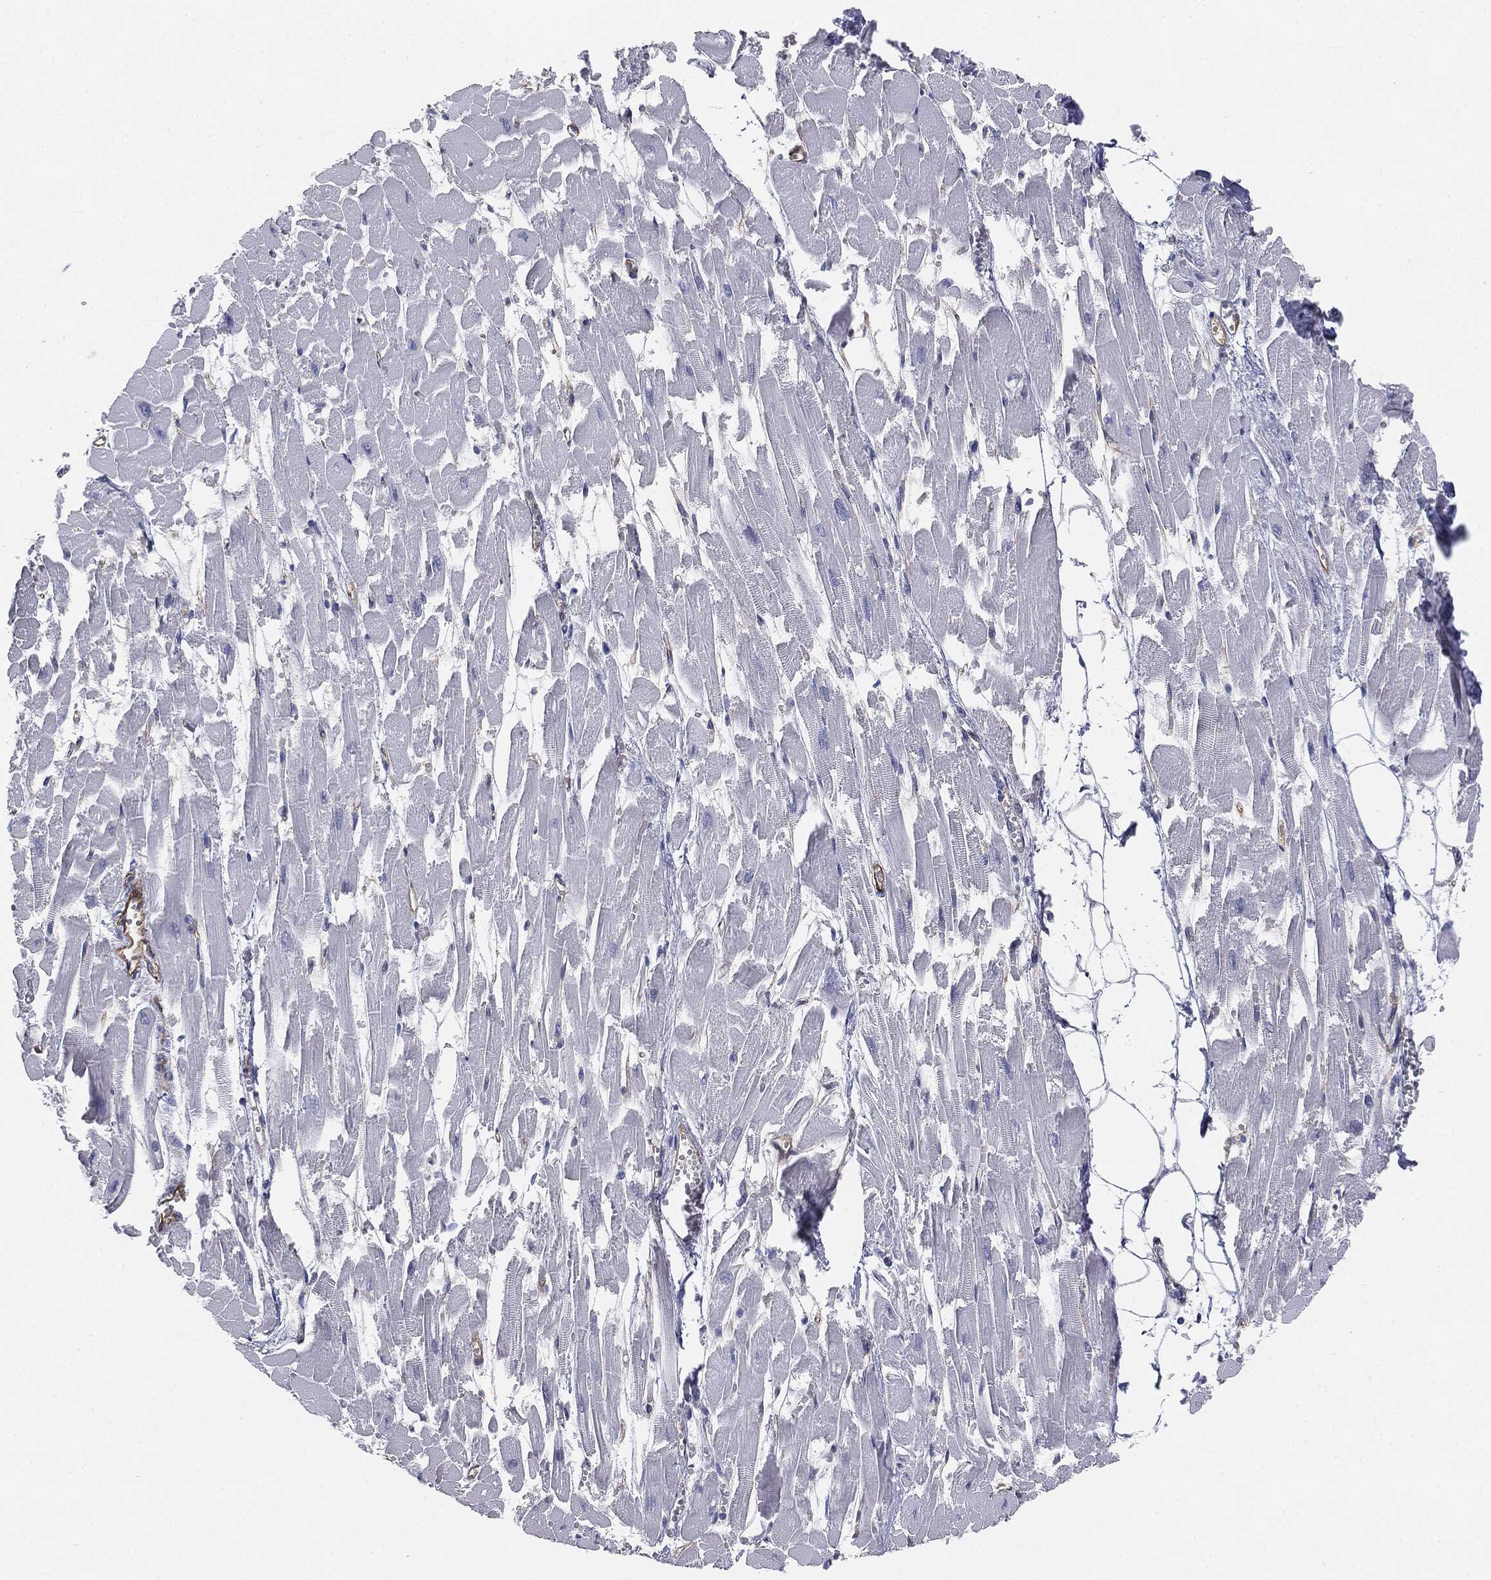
{"staining": {"intensity": "negative", "quantity": "none", "location": "none"}, "tissue": "heart muscle", "cell_type": "Cardiomyocytes", "image_type": "normal", "snomed": [{"axis": "morphology", "description": "Normal tissue, NOS"}, {"axis": "topography", "description": "Heart"}], "caption": "Immunohistochemistry photomicrograph of normal heart muscle stained for a protein (brown), which reveals no expression in cardiomyocytes. The staining was performed using DAB to visualize the protein expression in brown, while the nuclei were stained in blue with hematoxylin (Magnification: 20x).", "gene": "MUC5AC", "patient": {"sex": "female", "age": 52}}